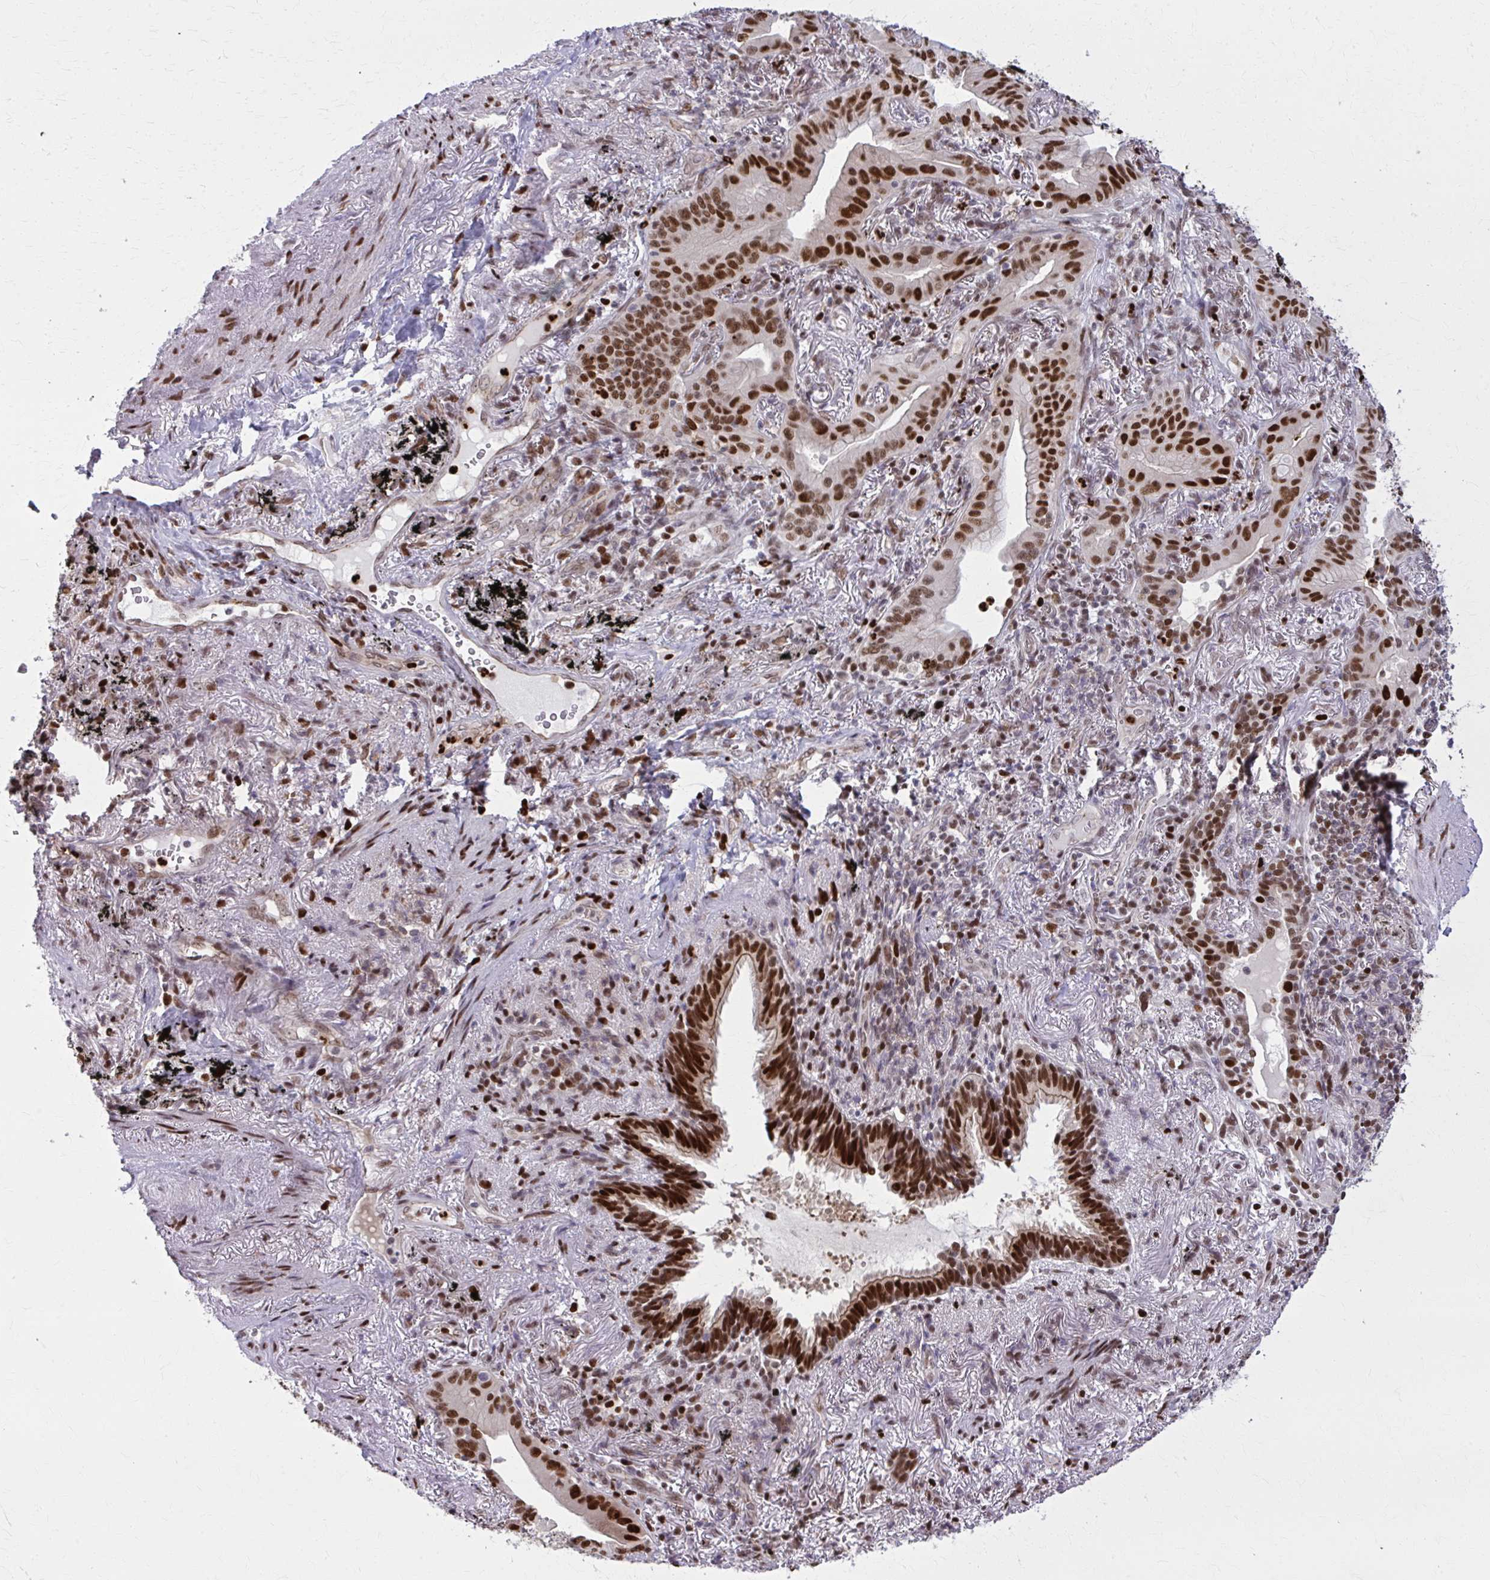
{"staining": {"intensity": "strong", "quantity": ">75%", "location": "nuclear"}, "tissue": "lung cancer", "cell_type": "Tumor cells", "image_type": "cancer", "snomed": [{"axis": "morphology", "description": "Adenocarcinoma, NOS"}, {"axis": "topography", "description": "Lung"}], "caption": "Protein expression analysis of human lung cancer reveals strong nuclear expression in about >75% of tumor cells.", "gene": "ZNF559", "patient": {"sex": "male", "age": 77}}